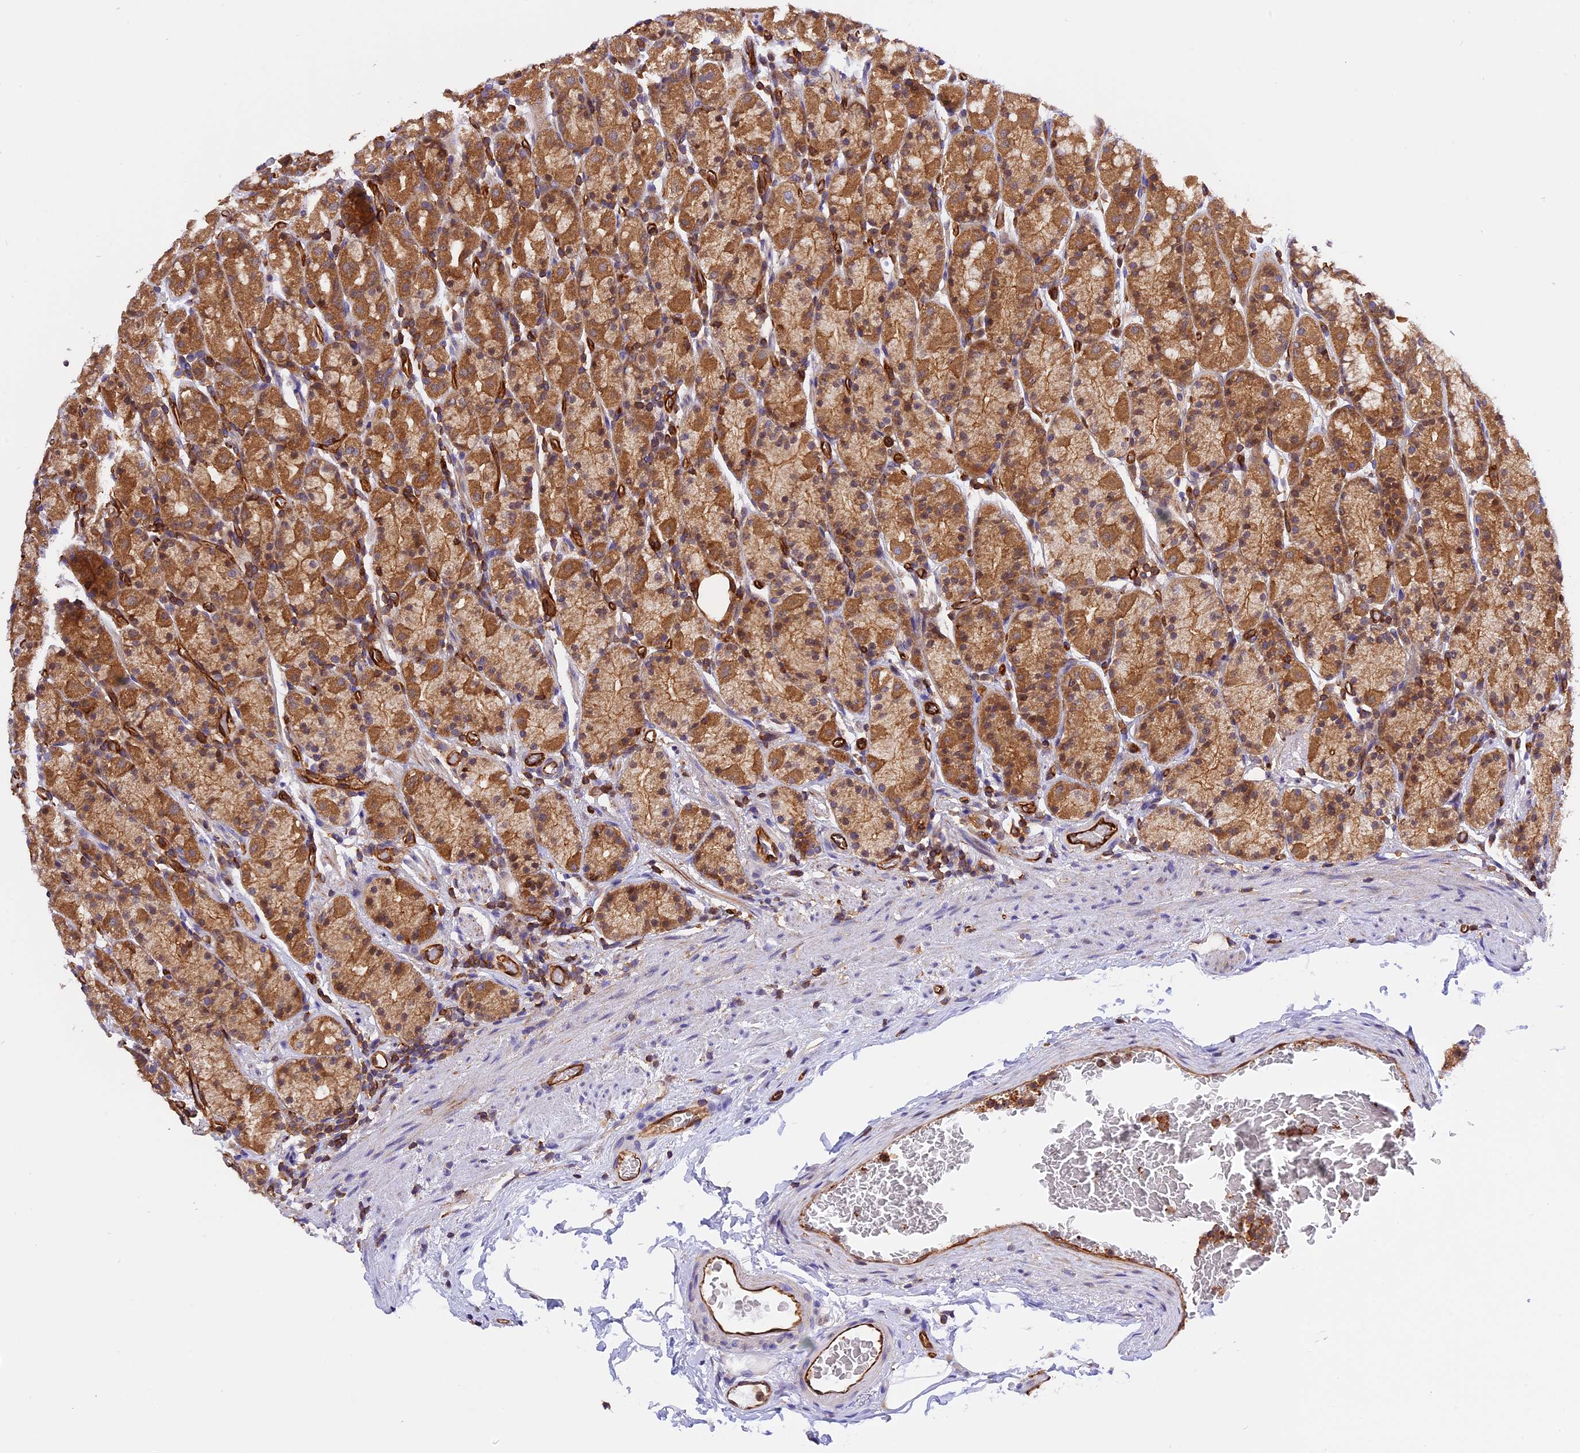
{"staining": {"intensity": "moderate", "quantity": ">75%", "location": "cytoplasmic/membranous,nuclear"}, "tissue": "stomach", "cell_type": "Glandular cells", "image_type": "normal", "snomed": [{"axis": "morphology", "description": "Normal tissue, NOS"}, {"axis": "topography", "description": "Stomach, upper"}, {"axis": "topography", "description": "Stomach, lower"}, {"axis": "topography", "description": "Small intestine"}], "caption": "Protein positivity by immunohistochemistry shows moderate cytoplasmic/membranous,nuclear expression in approximately >75% of glandular cells in unremarkable stomach.", "gene": "C5orf22", "patient": {"sex": "male", "age": 68}}